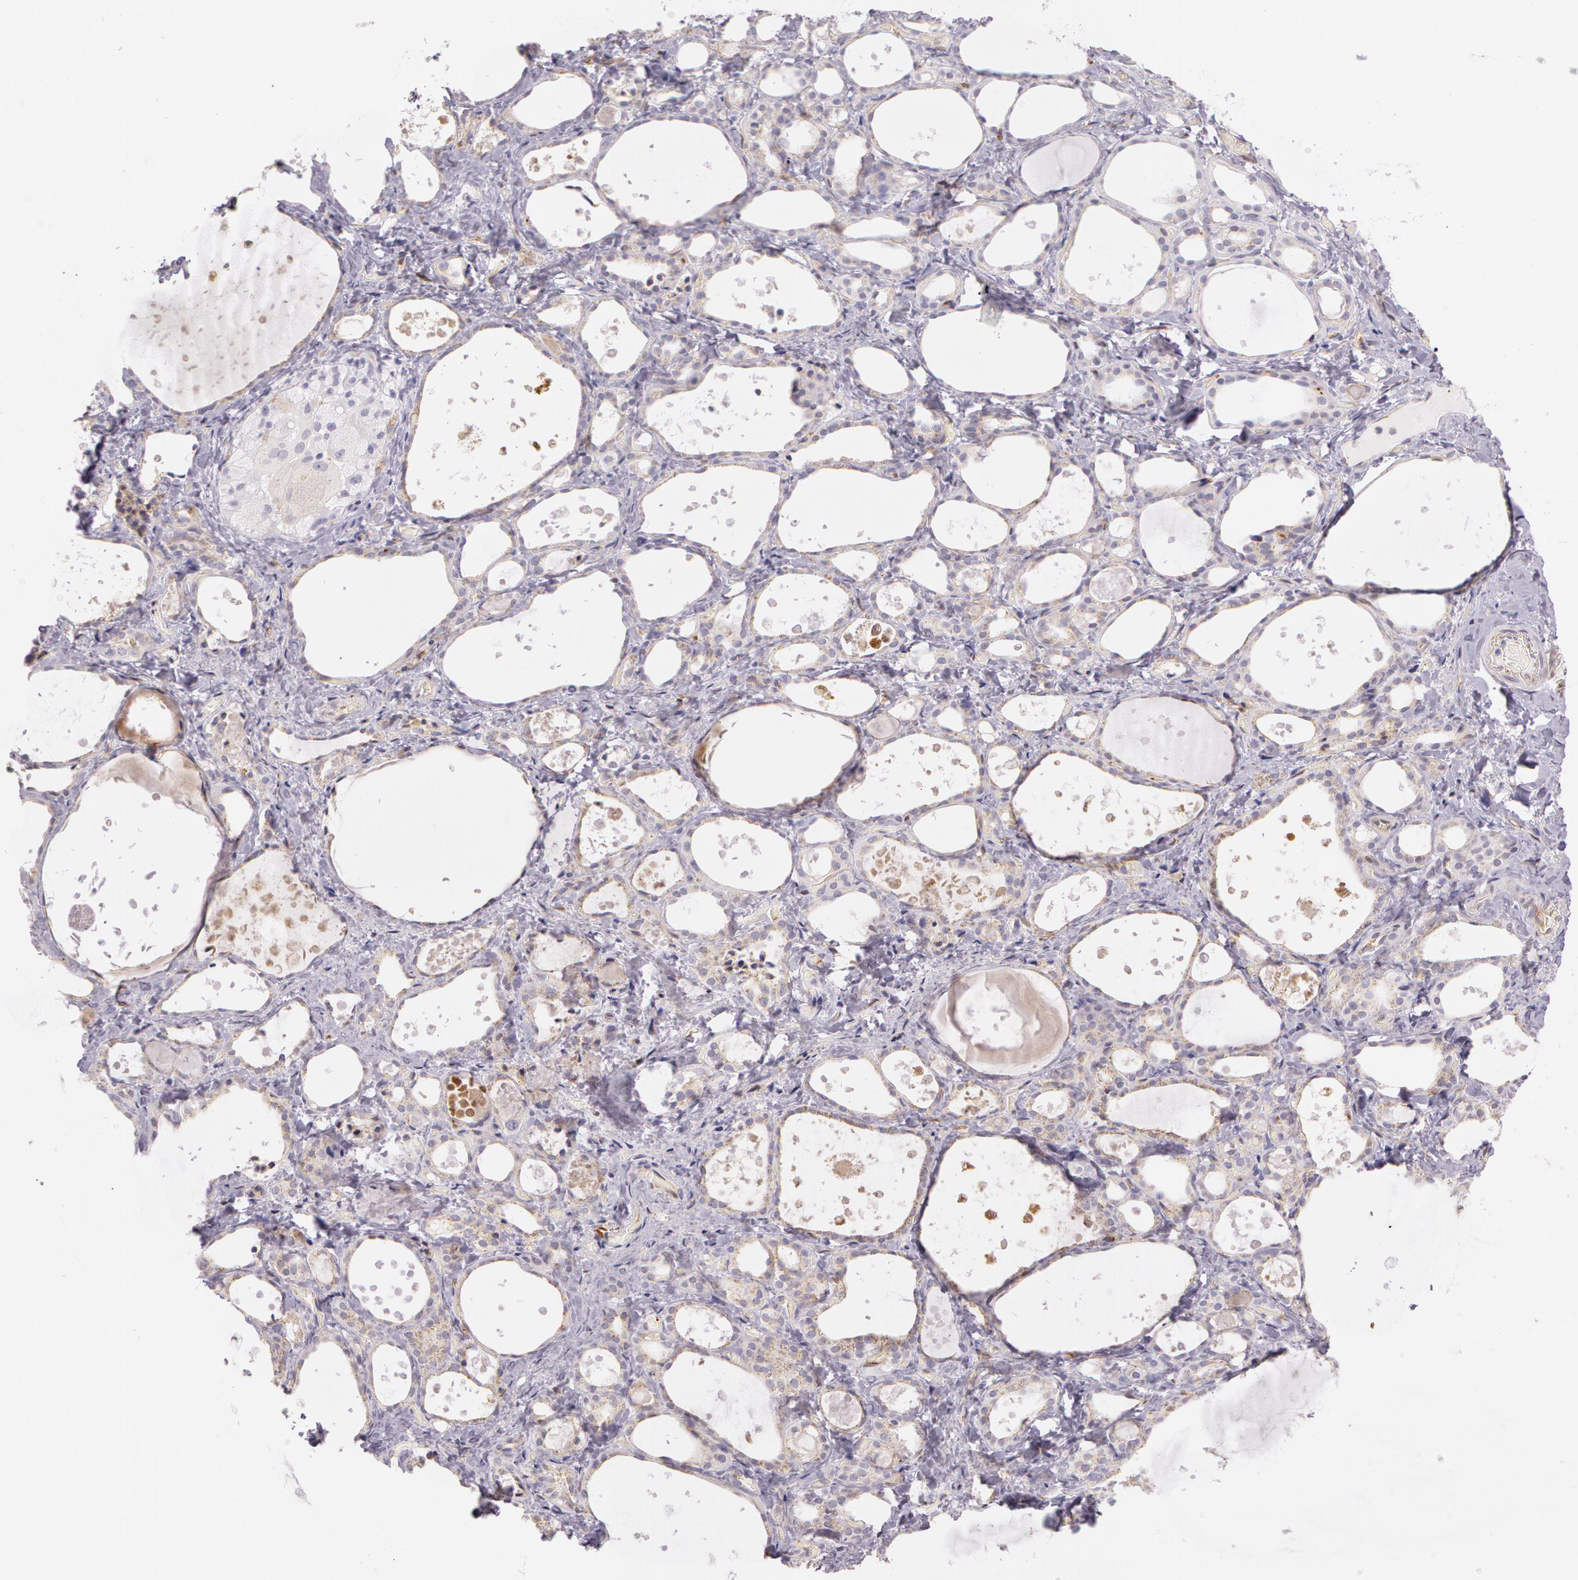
{"staining": {"intensity": "weak", "quantity": "25%-75%", "location": "cytoplasmic/membranous"}, "tissue": "thyroid gland", "cell_type": "Glandular cells", "image_type": "normal", "snomed": [{"axis": "morphology", "description": "Normal tissue, NOS"}, {"axis": "topography", "description": "Thyroid gland"}], "caption": "High-magnification brightfield microscopy of unremarkable thyroid gland stained with DAB (brown) and counterstained with hematoxylin (blue). glandular cells exhibit weak cytoplasmic/membranous staining is seen in about25%-75% of cells.", "gene": "APP", "patient": {"sex": "female", "age": 75}}